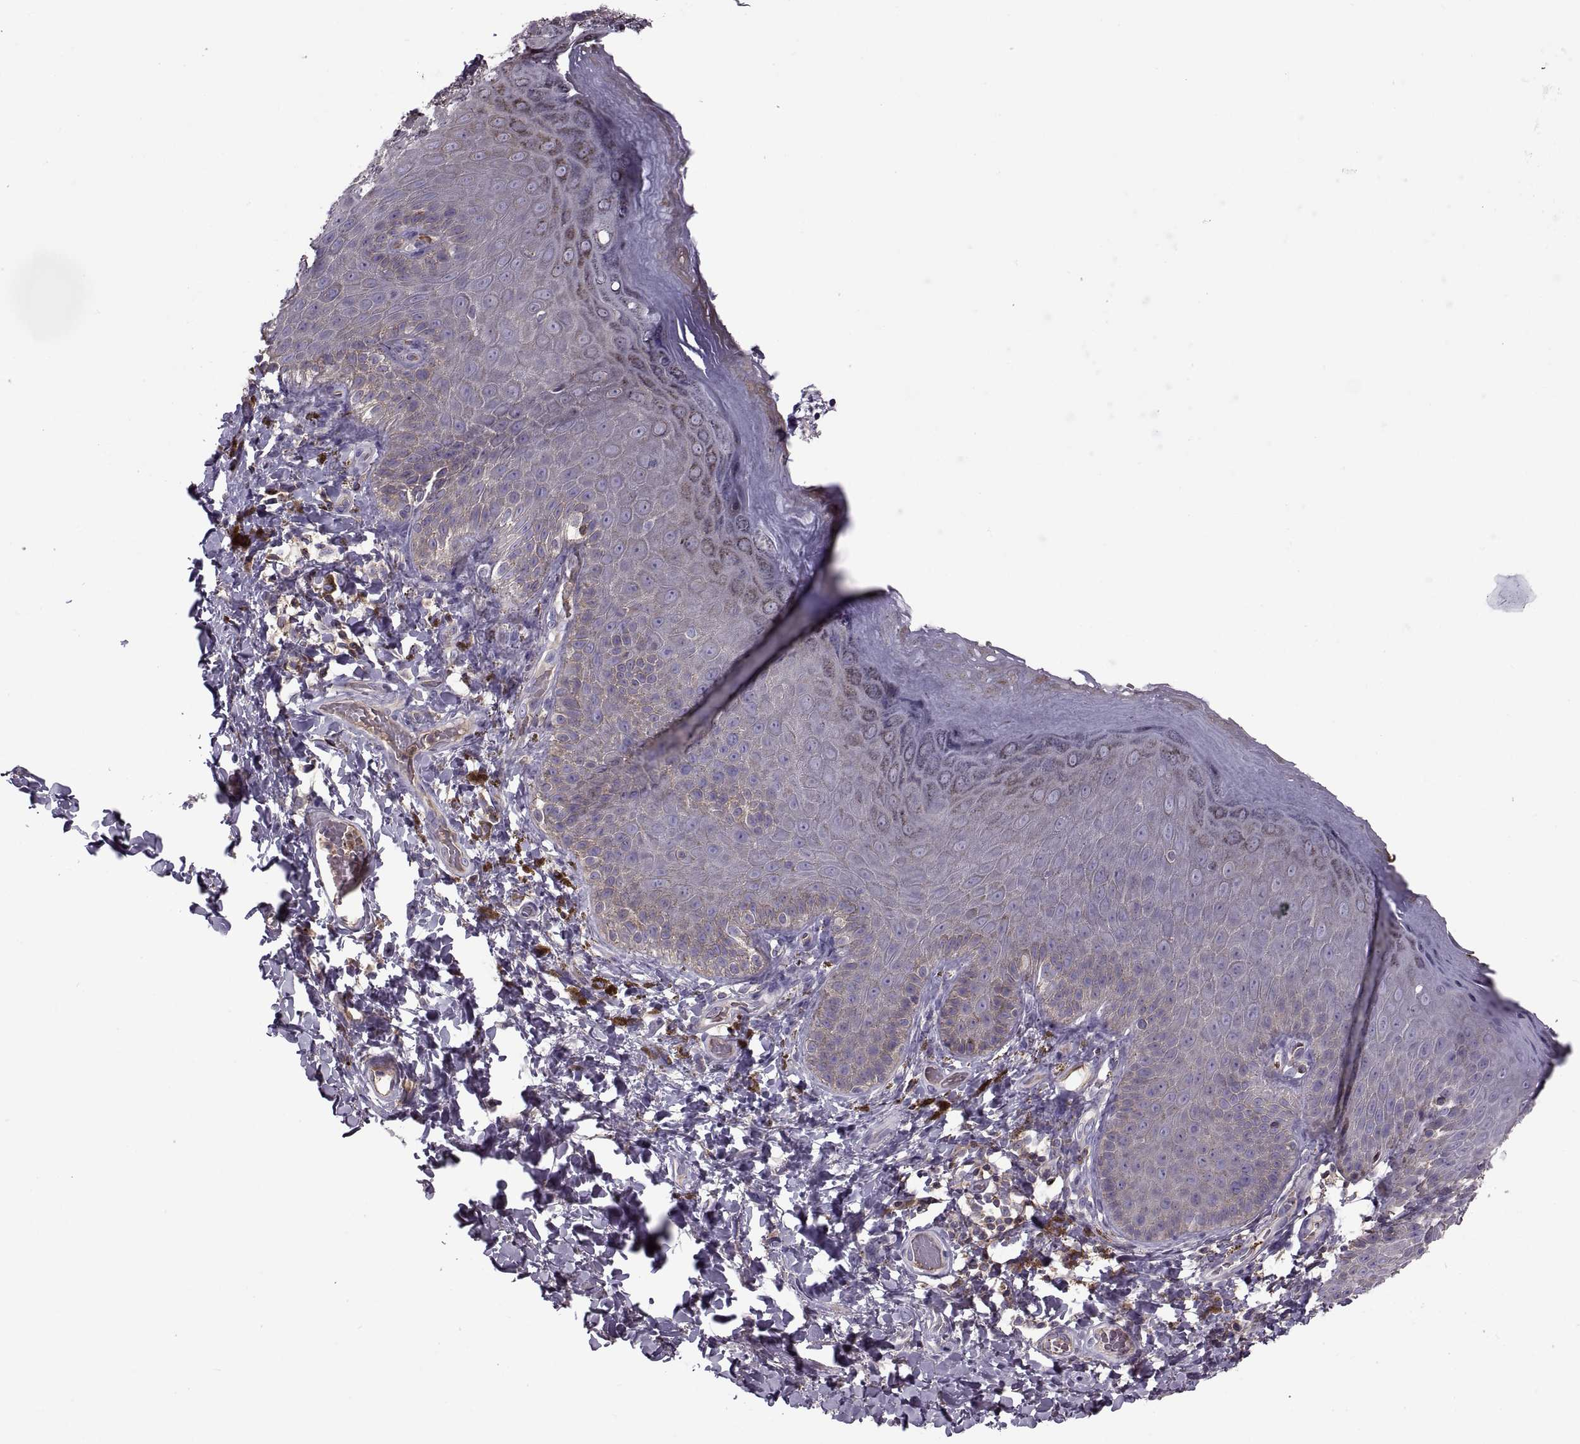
{"staining": {"intensity": "negative", "quantity": "none", "location": "none"}, "tissue": "skin", "cell_type": "Epidermal cells", "image_type": "normal", "snomed": [{"axis": "morphology", "description": "Normal tissue, NOS"}, {"axis": "topography", "description": "Anal"}], "caption": "This is an IHC histopathology image of normal skin. There is no positivity in epidermal cells.", "gene": "SLC2A14", "patient": {"sex": "male", "age": 53}}